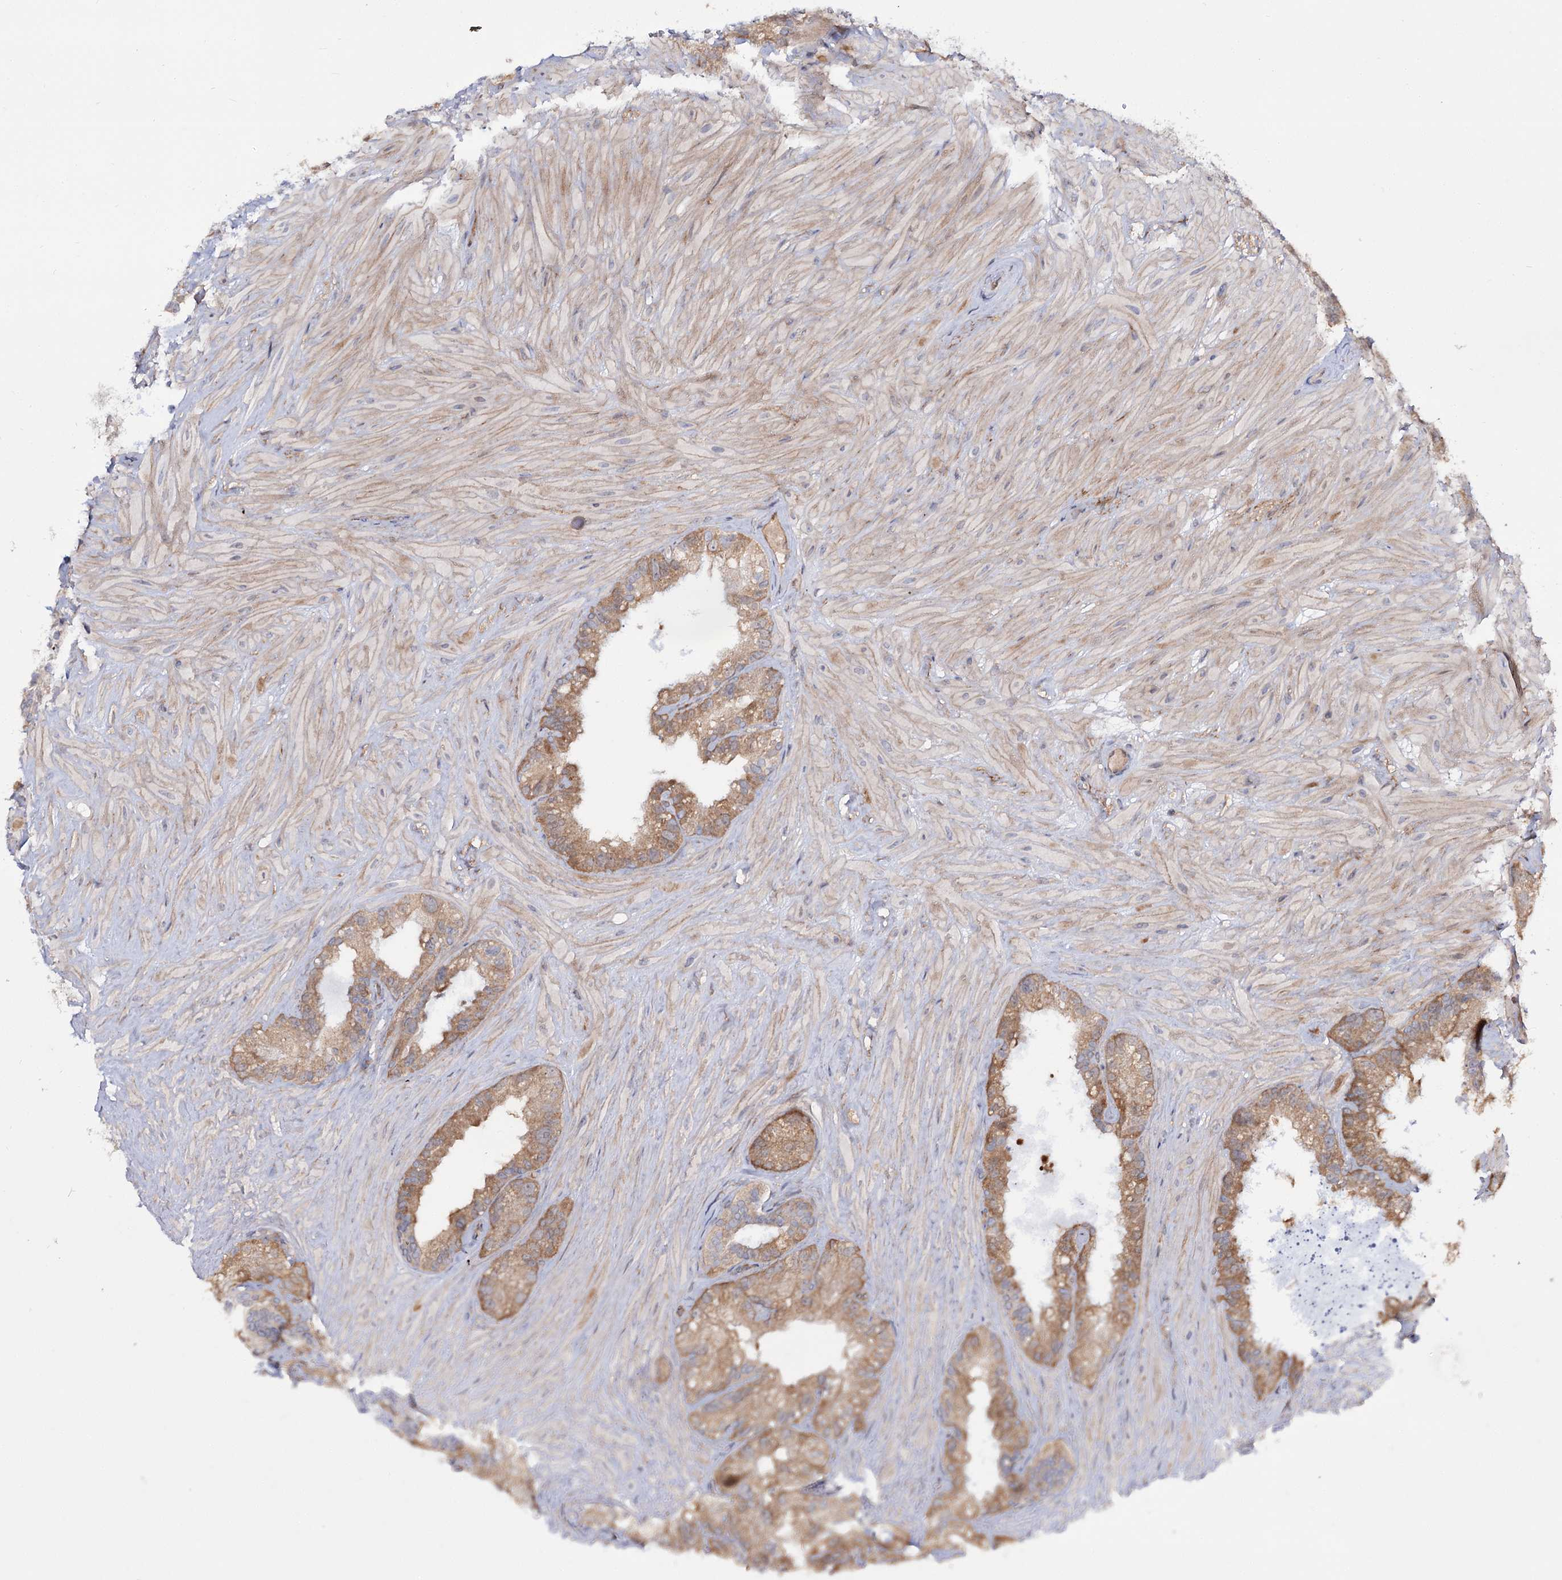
{"staining": {"intensity": "moderate", "quantity": ">75%", "location": "cytoplasmic/membranous"}, "tissue": "seminal vesicle", "cell_type": "Glandular cells", "image_type": "normal", "snomed": [{"axis": "morphology", "description": "Normal tissue, NOS"}, {"axis": "topography", "description": "Prostate"}, {"axis": "topography", "description": "Seminal veicle"}], "caption": "Moderate cytoplasmic/membranous expression is appreciated in approximately >75% of glandular cells in normal seminal vesicle.", "gene": "C11orf80", "patient": {"sex": "male", "age": 68}}